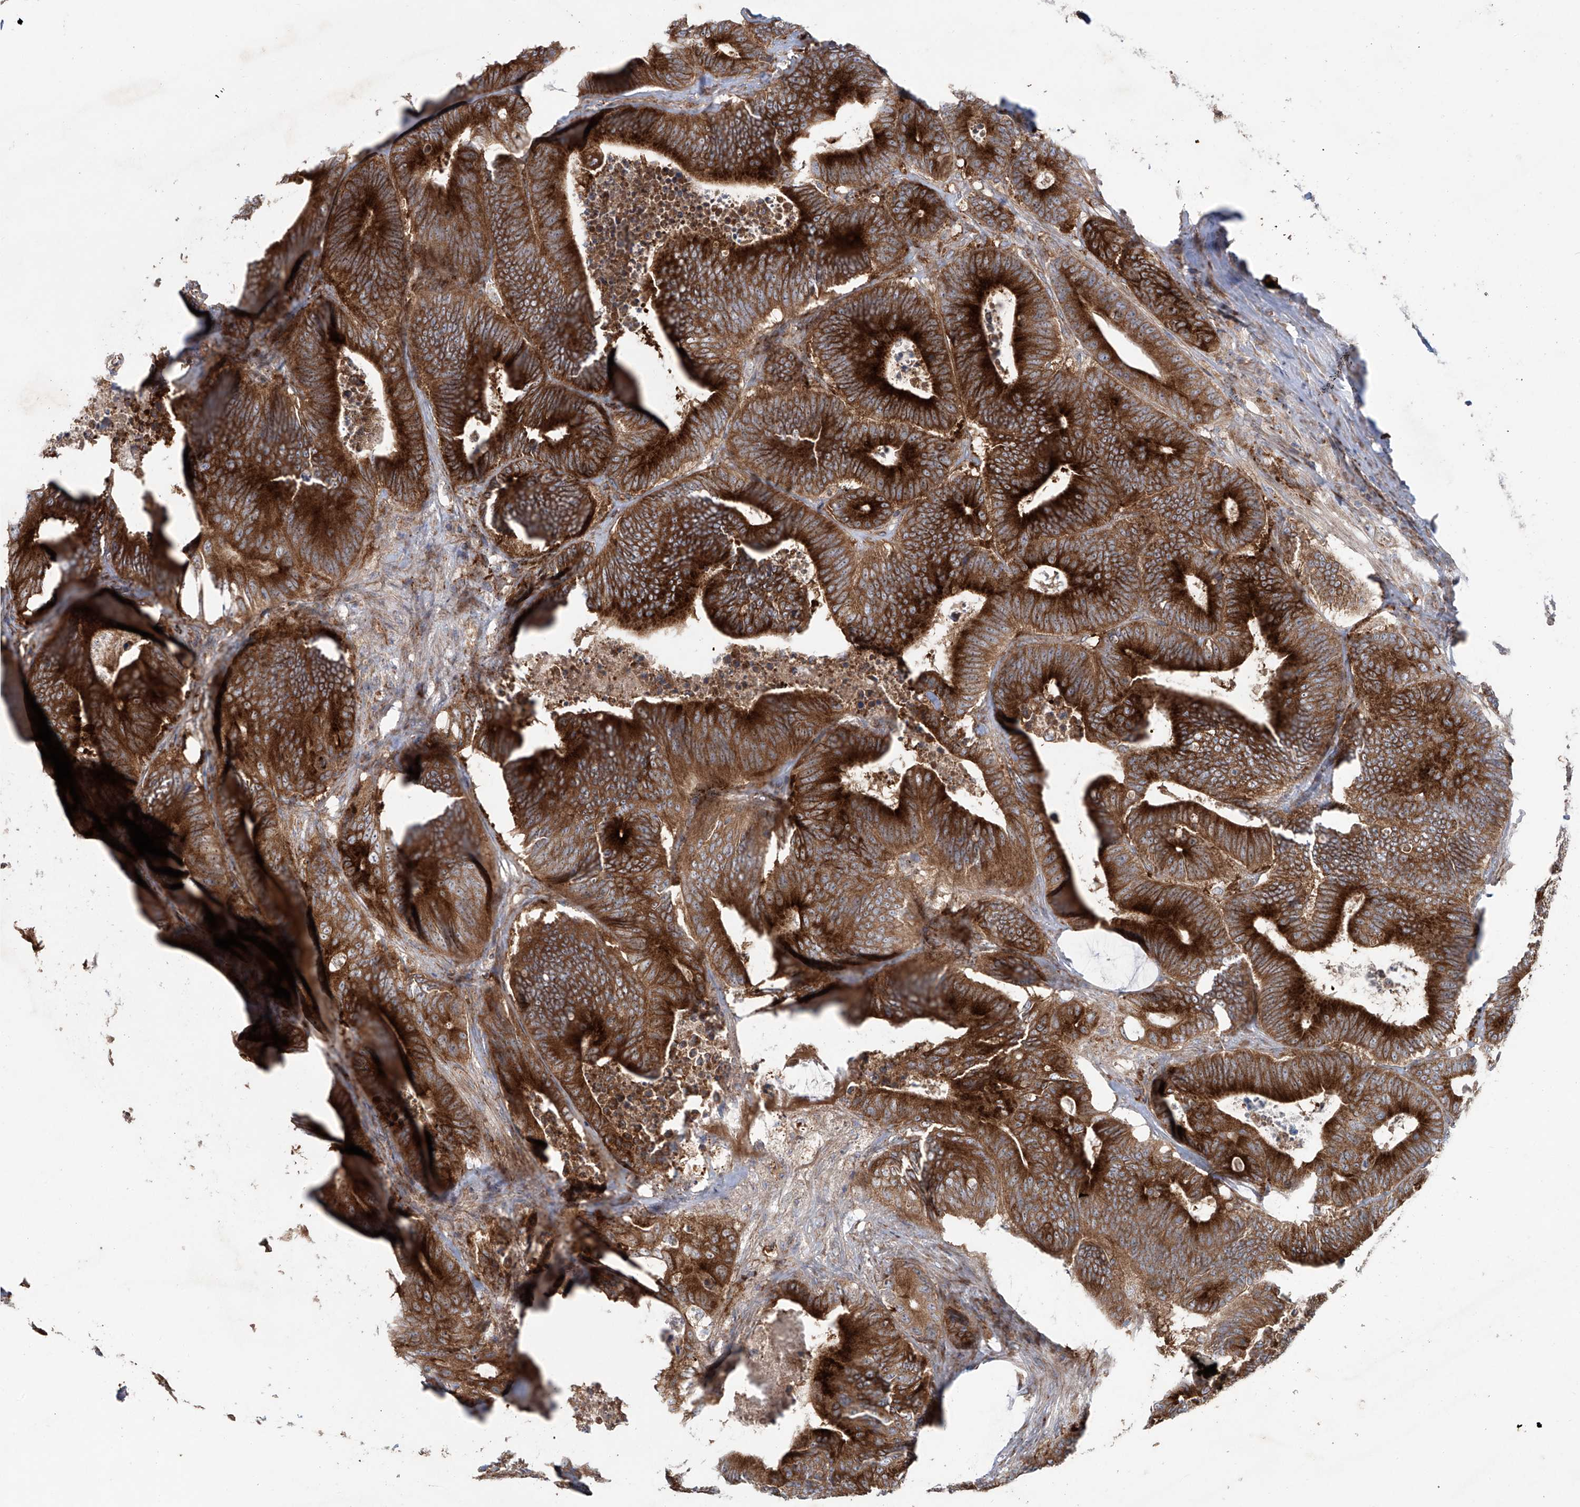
{"staining": {"intensity": "strong", "quantity": ">75%", "location": "cytoplasmic/membranous"}, "tissue": "colorectal cancer", "cell_type": "Tumor cells", "image_type": "cancer", "snomed": [{"axis": "morphology", "description": "Adenocarcinoma, NOS"}, {"axis": "topography", "description": "Colon"}], "caption": "Immunohistochemistry photomicrograph of colorectal cancer stained for a protein (brown), which reveals high levels of strong cytoplasmic/membranous expression in about >75% of tumor cells.", "gene": "KLC4", "patient": {"sex": "male", "age": 83}}